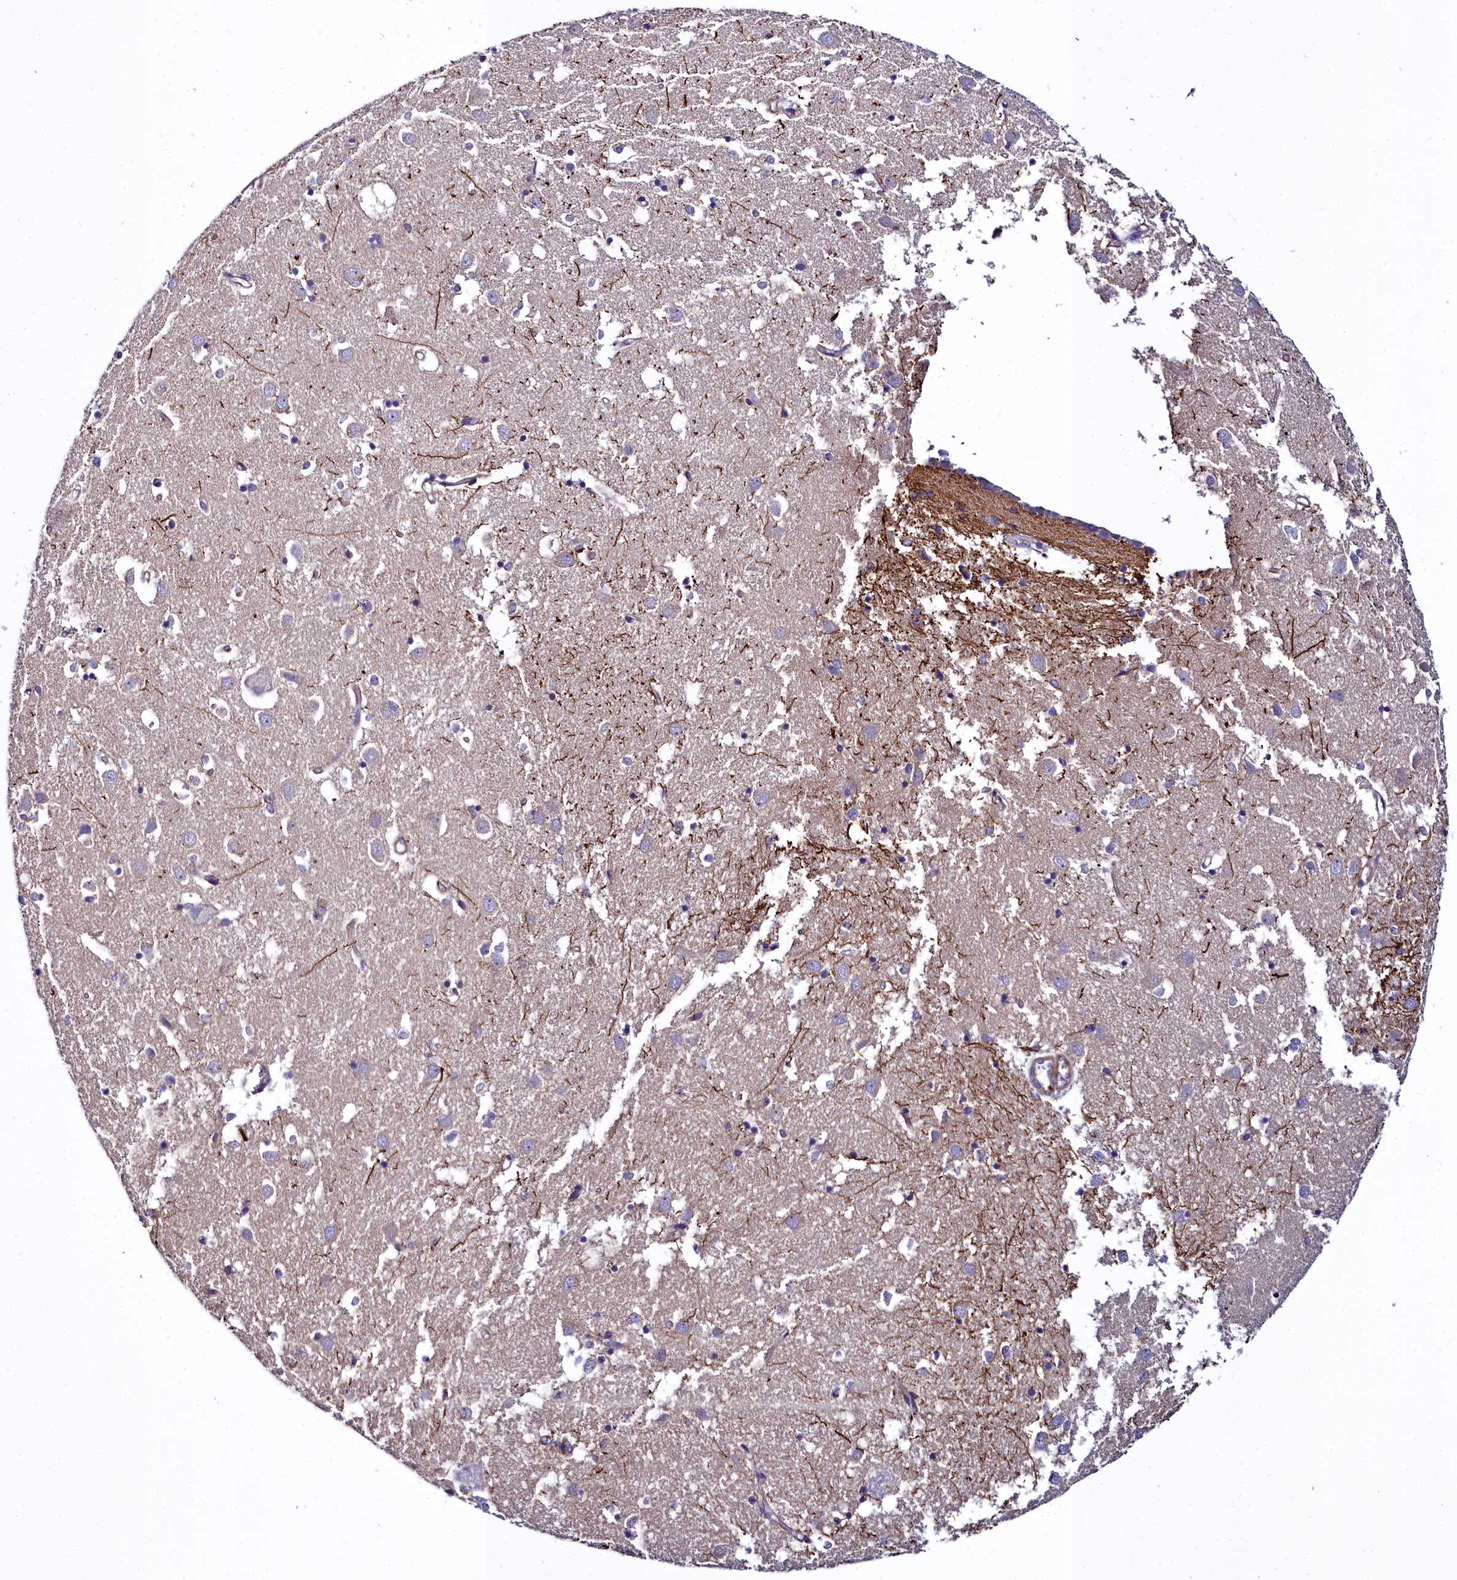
{"staining": {"intensity": "negative", "quantity": "none", "location": "none"}, "tissue": "caudate", "cell_type": "Glial cells", "image_type": "normal", "snomed": [{"axis": "morphology", "description": "Normal tissue, NOS"}, {"axis": "topography", "description": "Lateral ventricle wall"}], "caption": "A high-resolution histopathology image shows immunohistochemistry (IHC) staining of unremarkable caudate, which shows no significant positivity in glial cells.", "gene": "FADS3", "patient": {"sex": "male", "age": 70}}